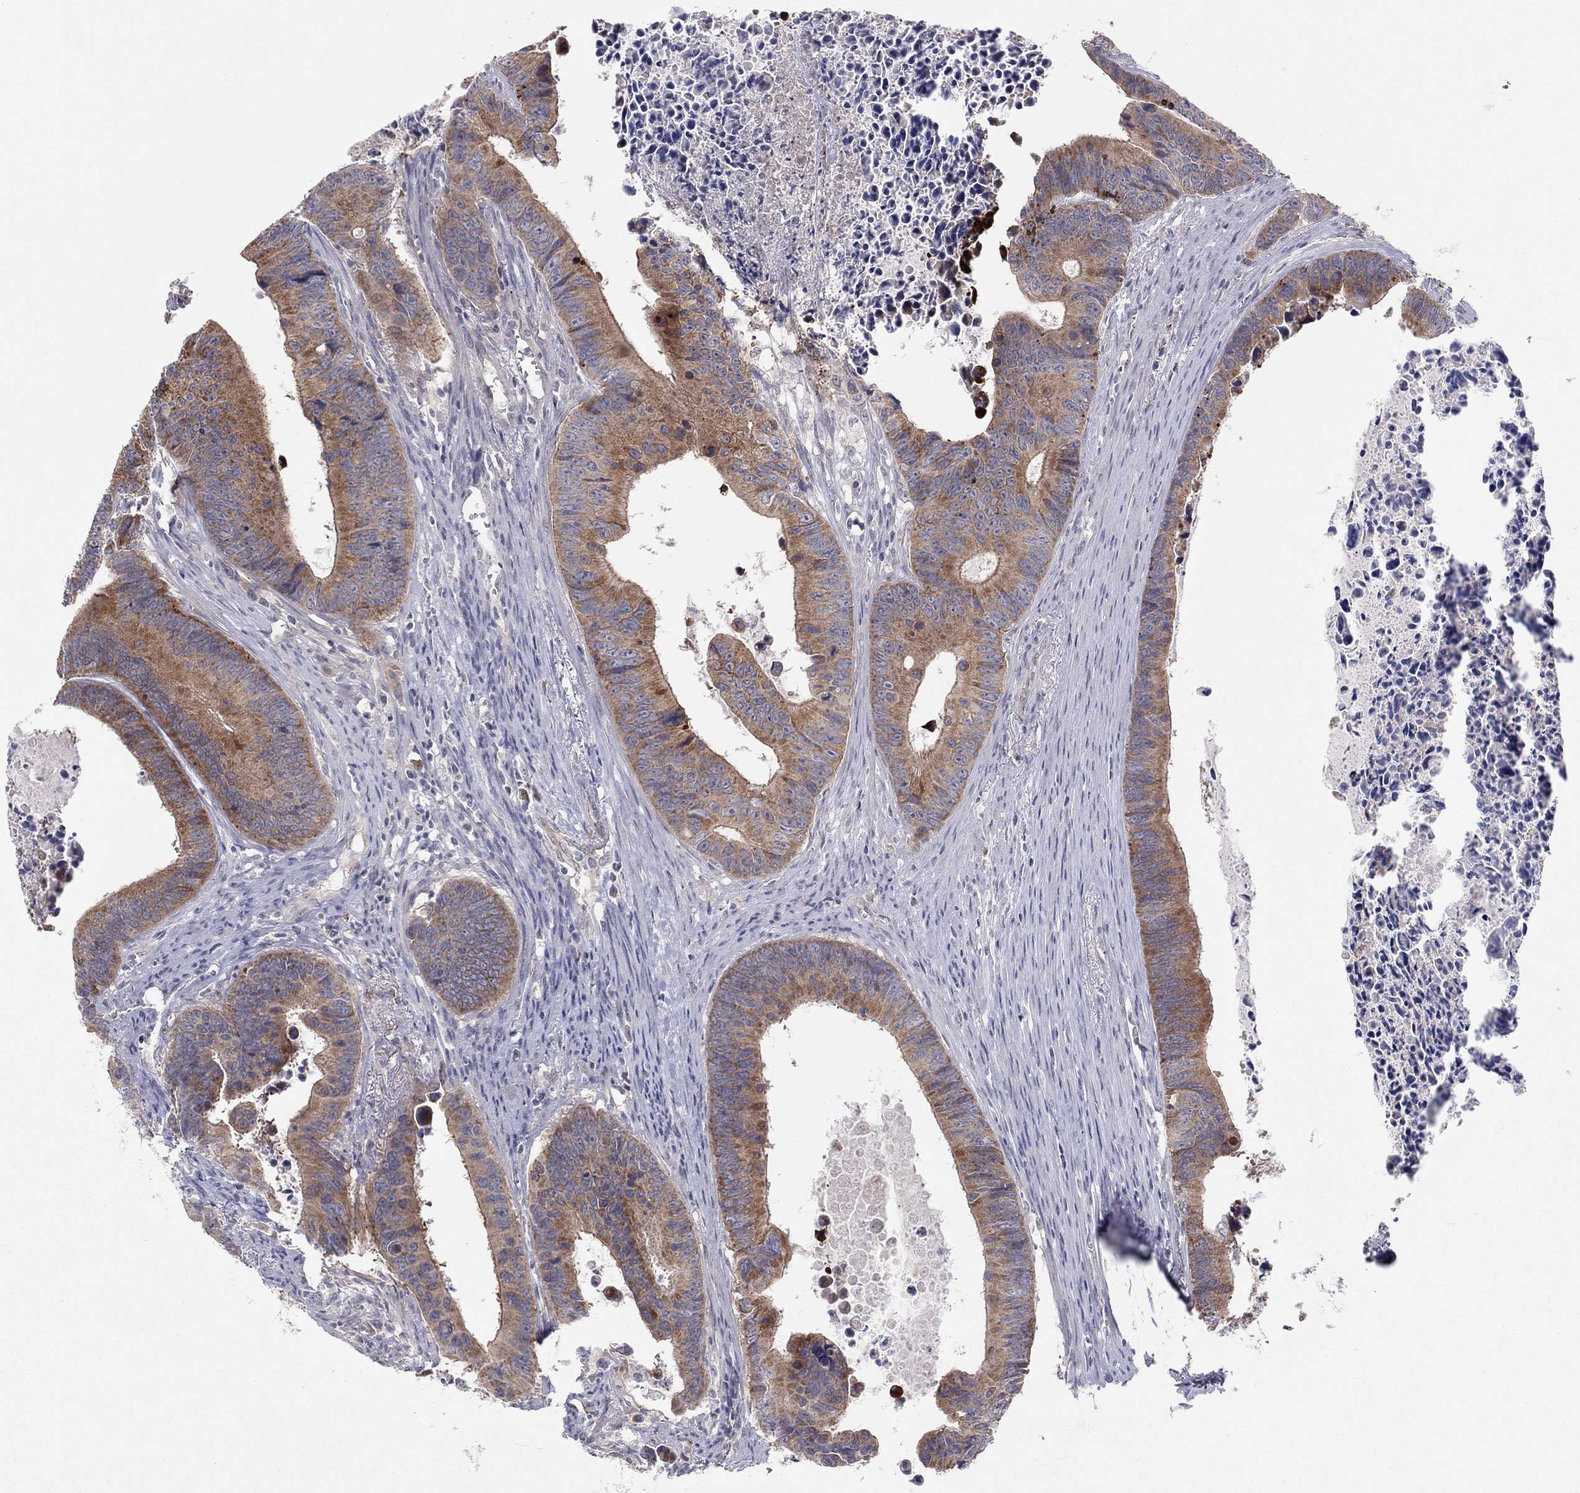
{"staining": {"intensity": "moderate", "quantity": ">75%", "location": "cytoplasmic/membranous"}, "tissue": "colorectal cancer", "cell_type": "Tumor cells", "image_type": "cancer", "snomed": [{"axis": "morphology", "description": "Adenocarcinoma, NOS"}, {"axis": "topography", "description": "Colon"}], "caption": "Human colorectal cancer (adenocarcinoma) stained for a protein (brown) shows moderate cytoplasmic/membranous positive expression in about >75% of tumor cells.", "gene": "CRACDL", "patient": {"sex": "female", "age": 87}}